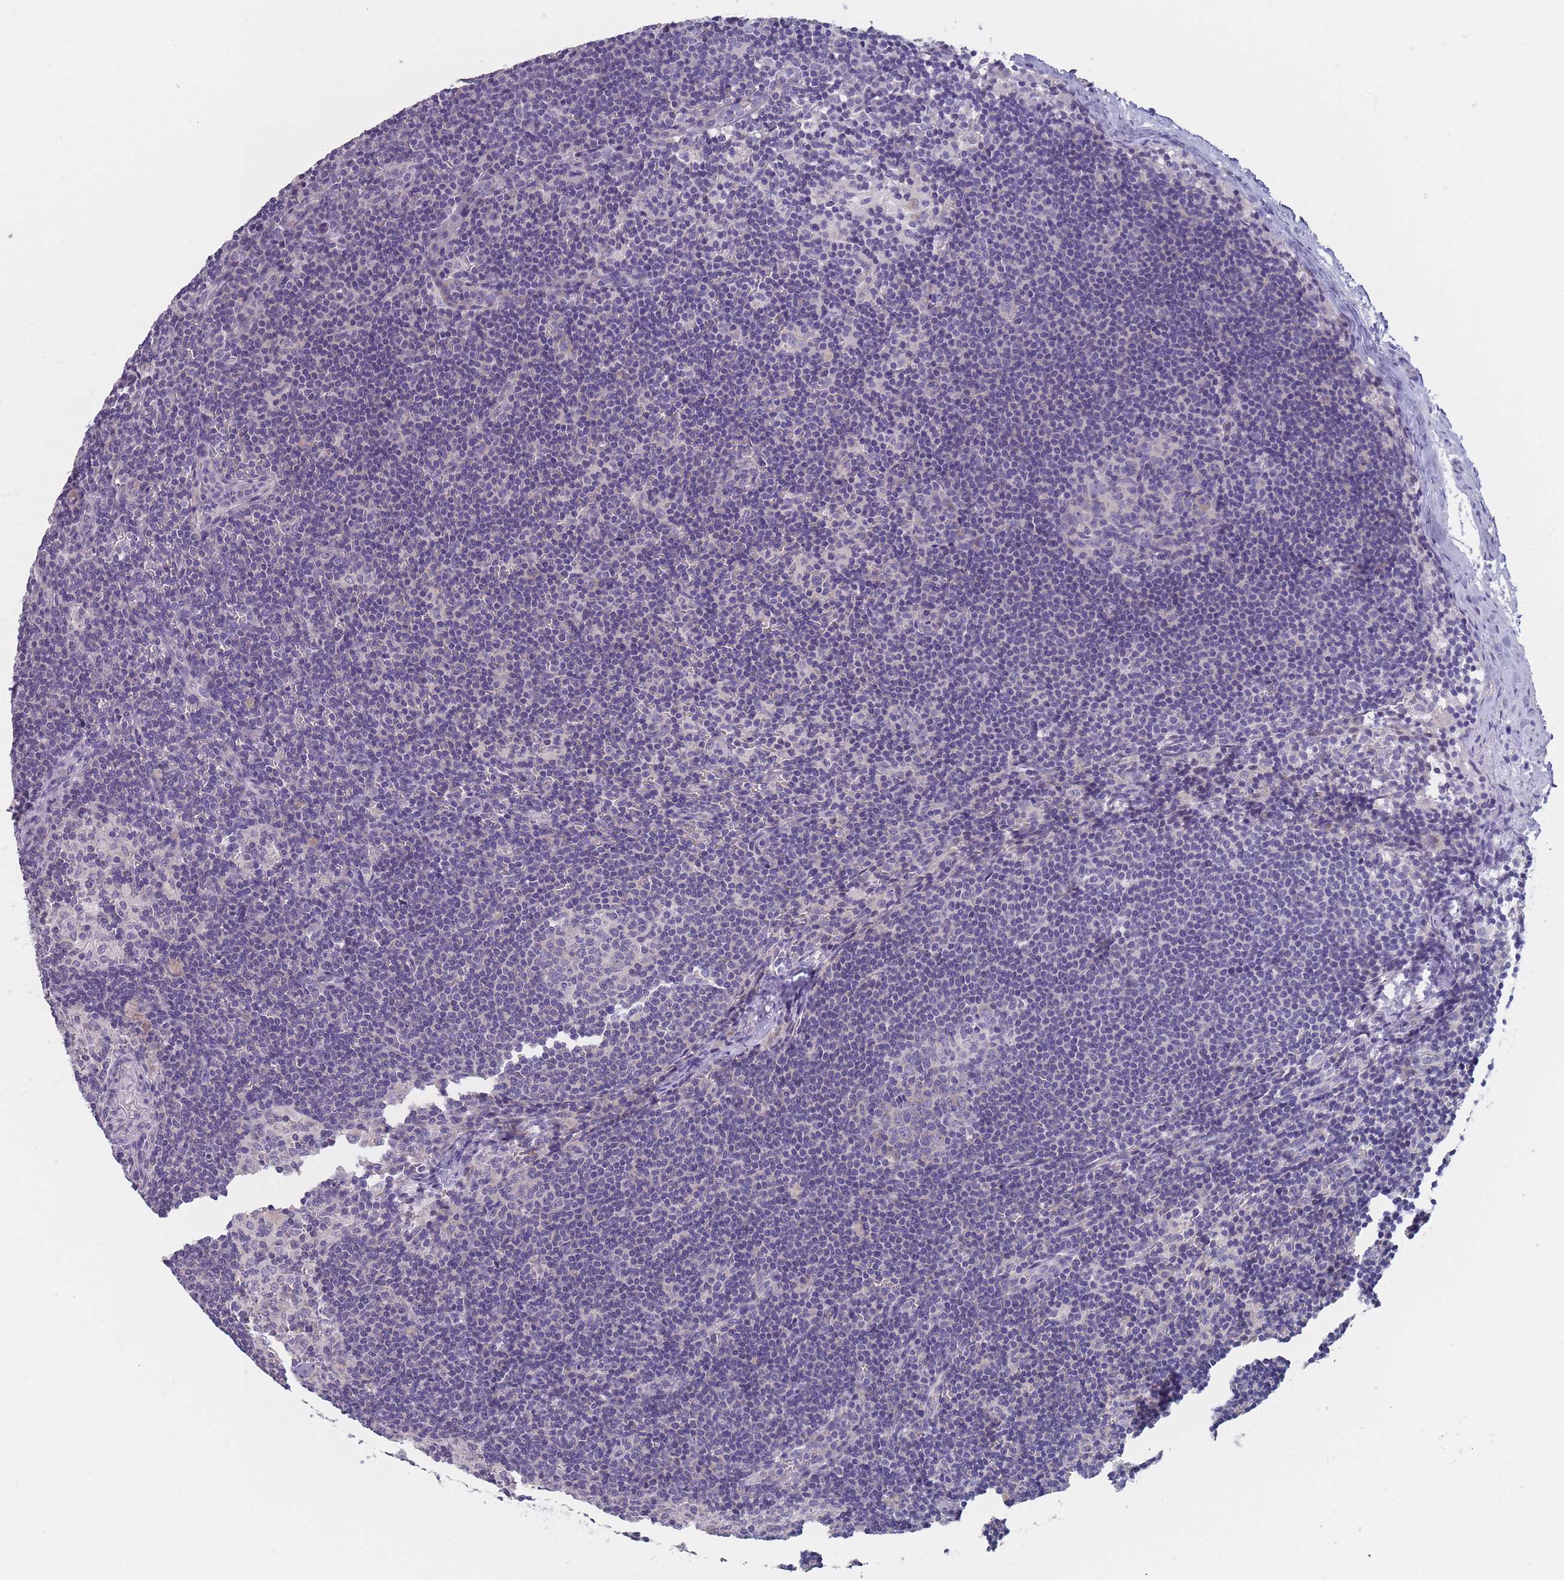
{"staining": {"intensity": "negative", "quantity": "none", "location": "none"}, "tissue": "lymph node", "cell_type": "Germinal center cells", "image_type": "normal", "snomed": [{"axis": "morphology", "description": "Normal tissue, NOS"}, {"axis": "topography", "description": "Lymph node"}], "caption": "High power microscopy micrograph of an immunohistochemistry micrograph of unremarkable lymph node, revealing no significant expression in germinal center cells. (Brightfield microscopy of DAB (3,3'-diaminobenzidine) IHC at high magnification).", "gene": "PIGU", "patient": {"sex": "female", "age": 42}}